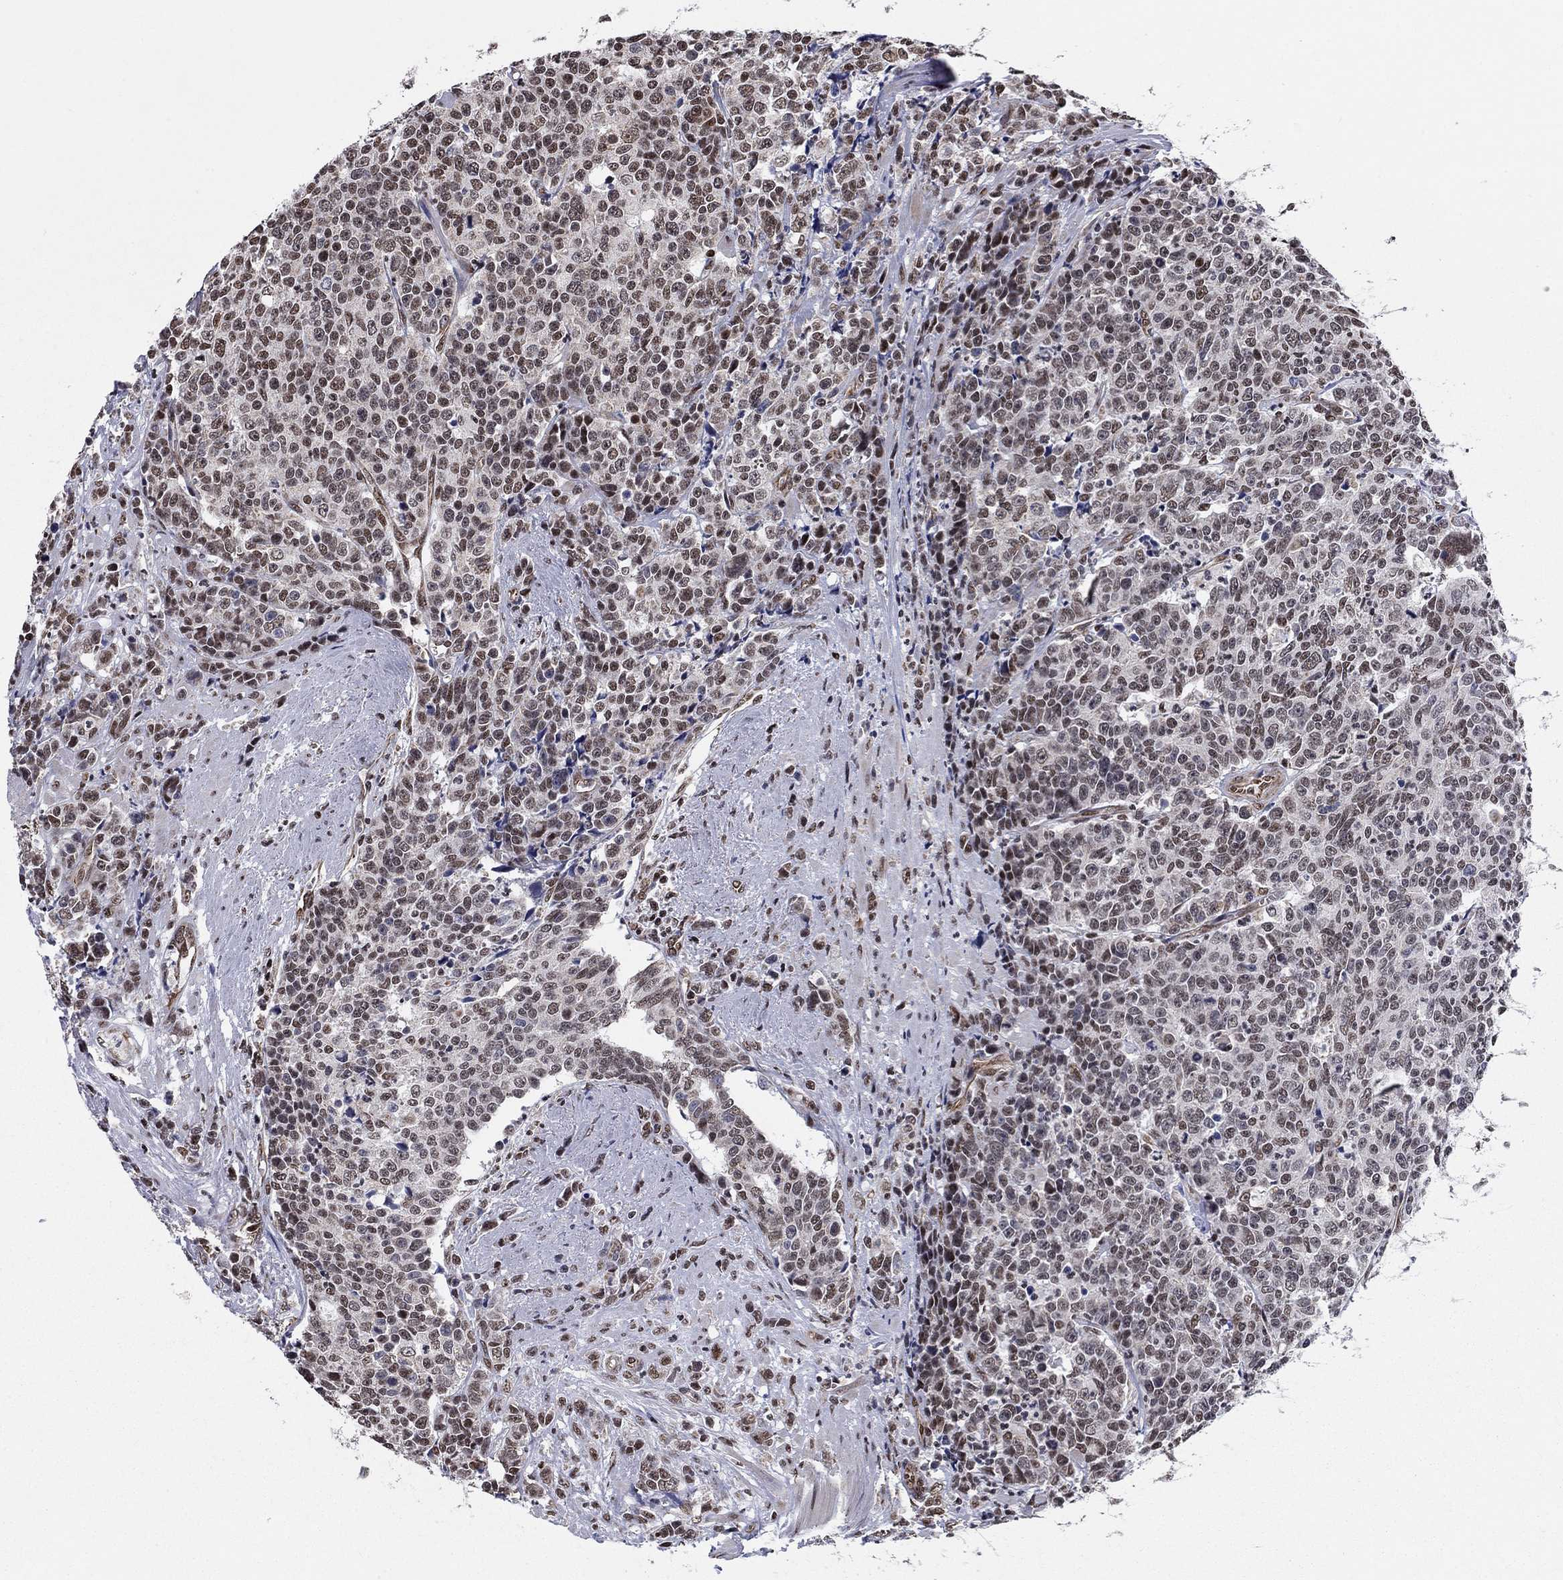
{"staining": {"intensity": "weak", "quantity": ">75%", "location": "nuclear"}, "tissue": "prostate cancer", "cell_type": "Tumor cells", "image_type": "cancer", "snomed": [{"axis": "morphology", "description": "Adenocarcinoma, NOS"}, {"axis": "topography", "description": "Prostate"}], "caption": "Immunohistochemical staining of prostate cancer displays low levels of weak nuclear staining in about >75% of tumor cells.", "gene": "N4BP2", "patient": {"sex": "male", "age": 67}}